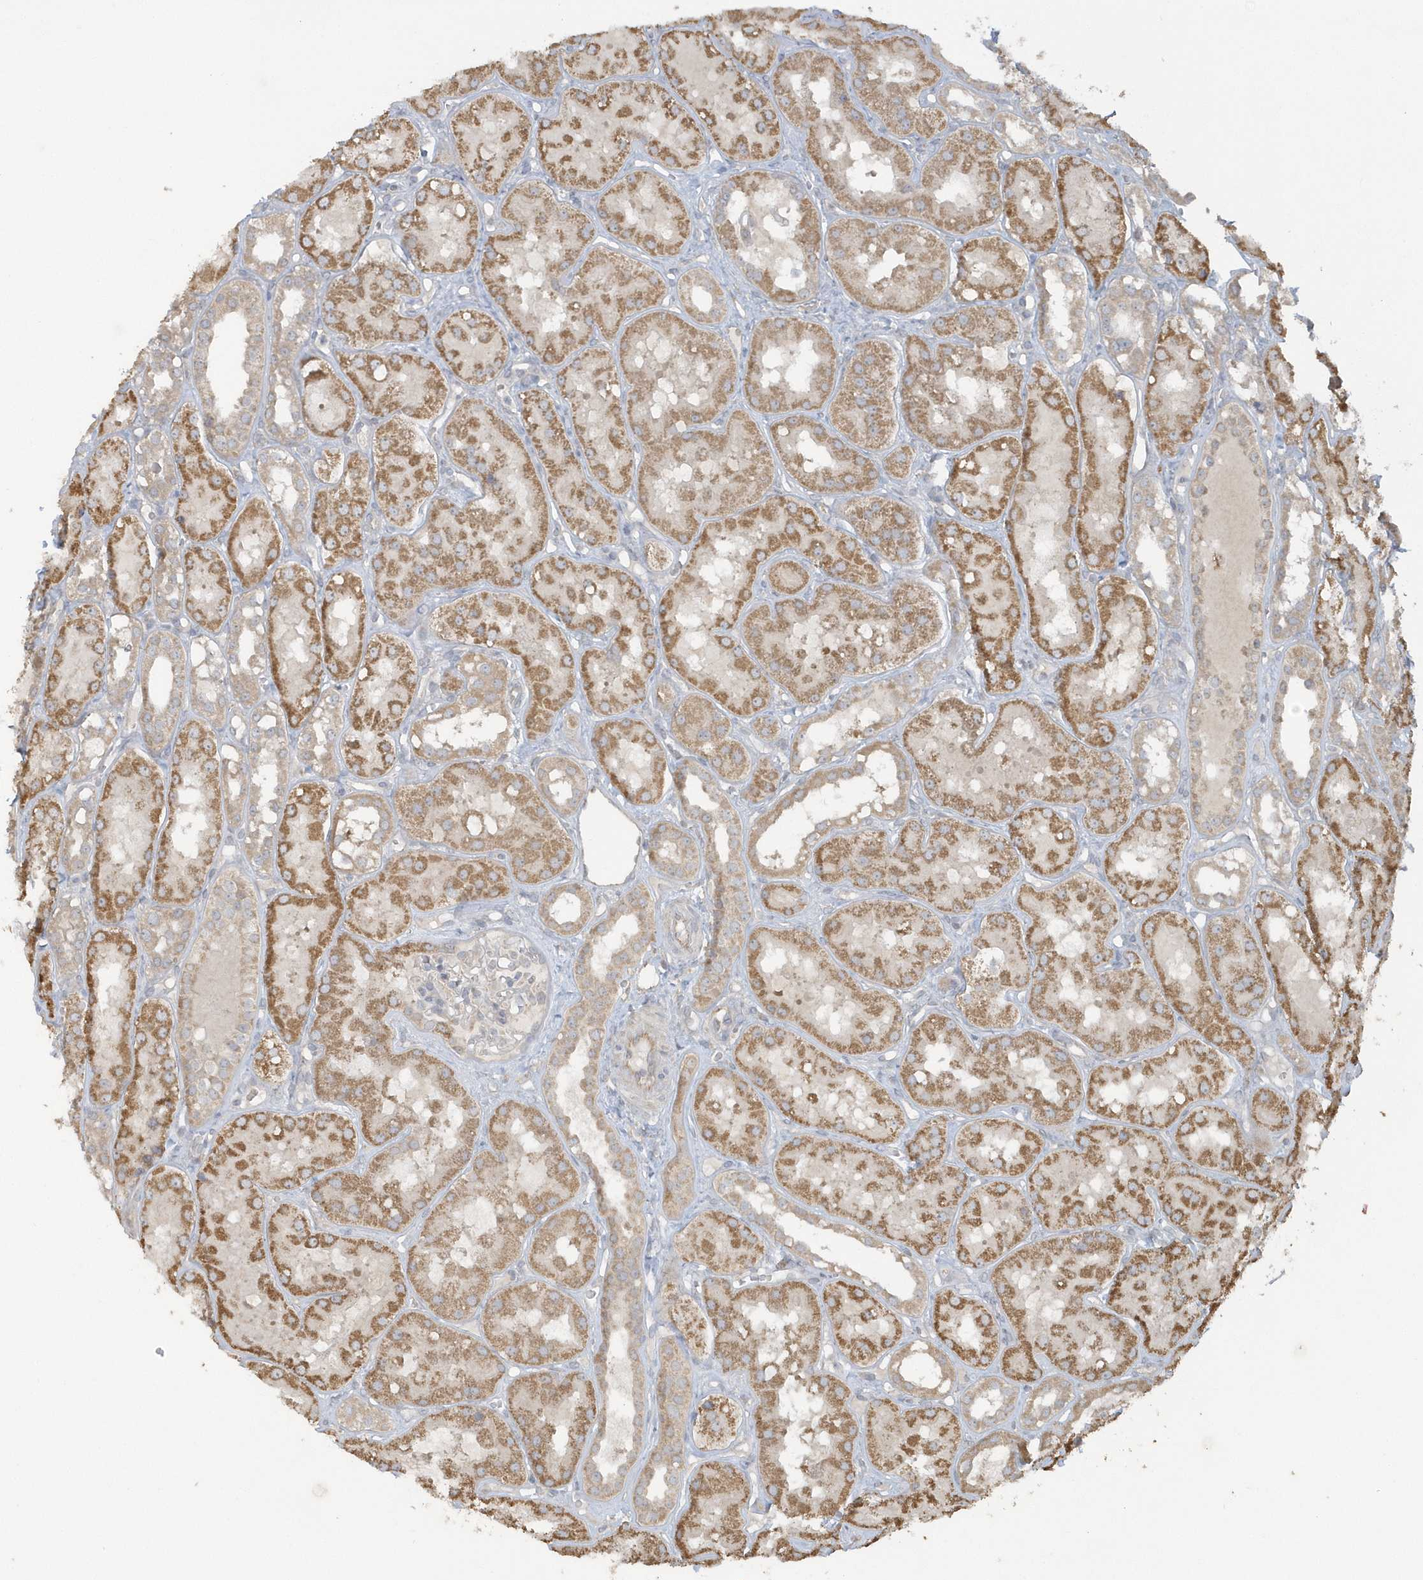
{"staining": {"intensity": "negative", "quantity": "none", "location": "none"}, "tissue": "kidney", "cell_type": "Cells in glomeruli", "image_type": "normal", "snomed": [{"axis": "morphology", "description": "Normal tissue, NOS"}, {"axis": "topography", "description": "Kidney"}], "caption": "This is an immunohistochemistry (IHC) photomicrograph of normal kidney. There is no staining in cells in glomeruli.", "gene": "THG1L", "patient": {"sex": "male", "age": 16}}